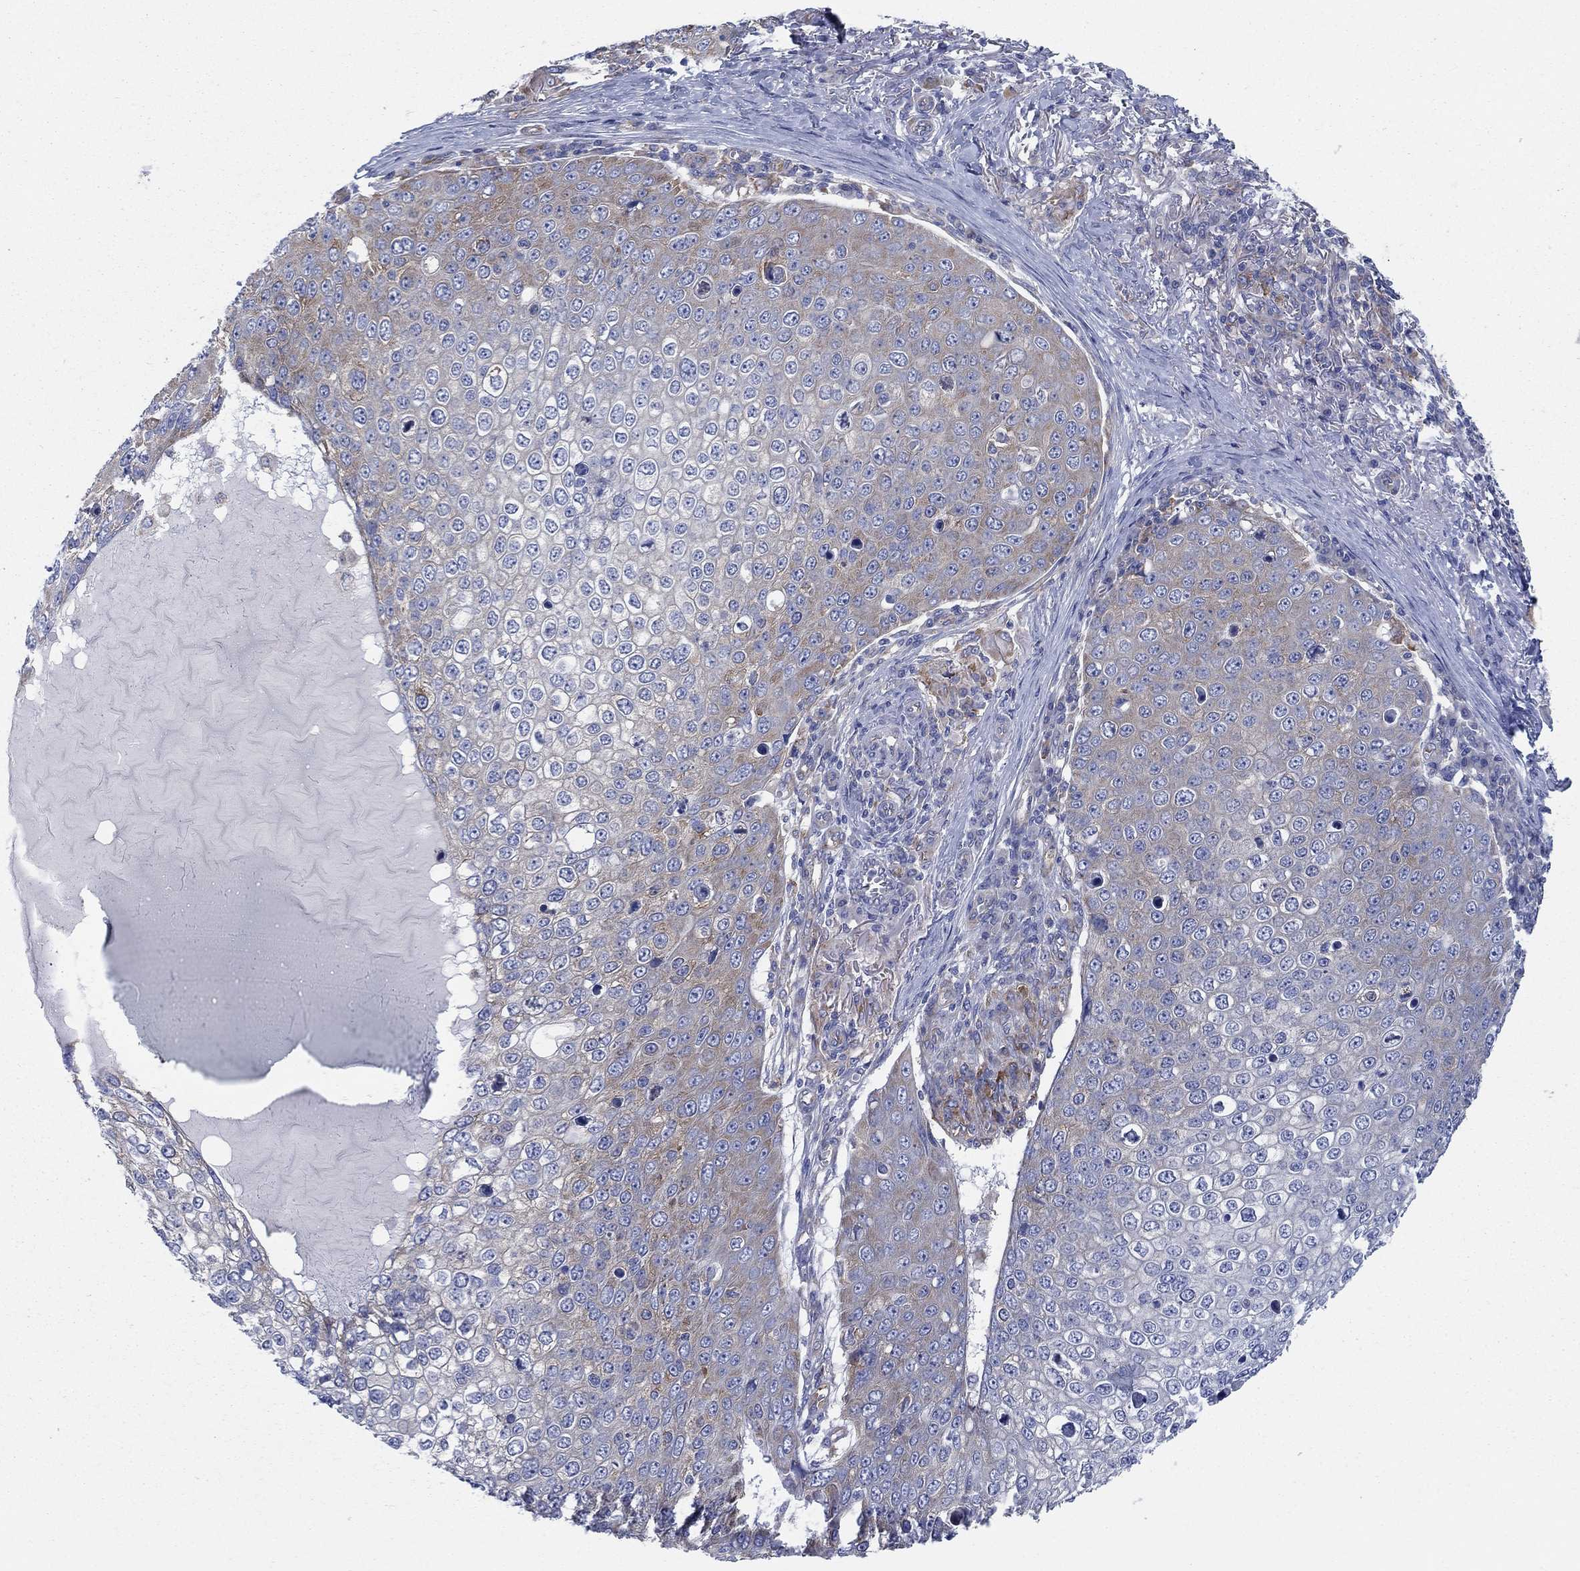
{"staining": {"intensity": "weak", "quantity": "25%-75%", "location": "cytoplasmic/membranous"}, "tissue": "skin cancer", "cell_type": "Tumor cells", "image_type": "cancer", "snomed": [{"axis": "morphology", "description": "Squamous cell carcinoma, NOS"}, {"axis": "topography", "description": "Skin"}], "caption": "Immunohistochemistry of human skin cancer (squamous cell carcinoma) reveals low levels of weak cytoplasmic/membranous staining in approximately 25%-75% of tumor cells.", "gene": "TMEM59", "patient": {"sex": "male", "age": 71}}